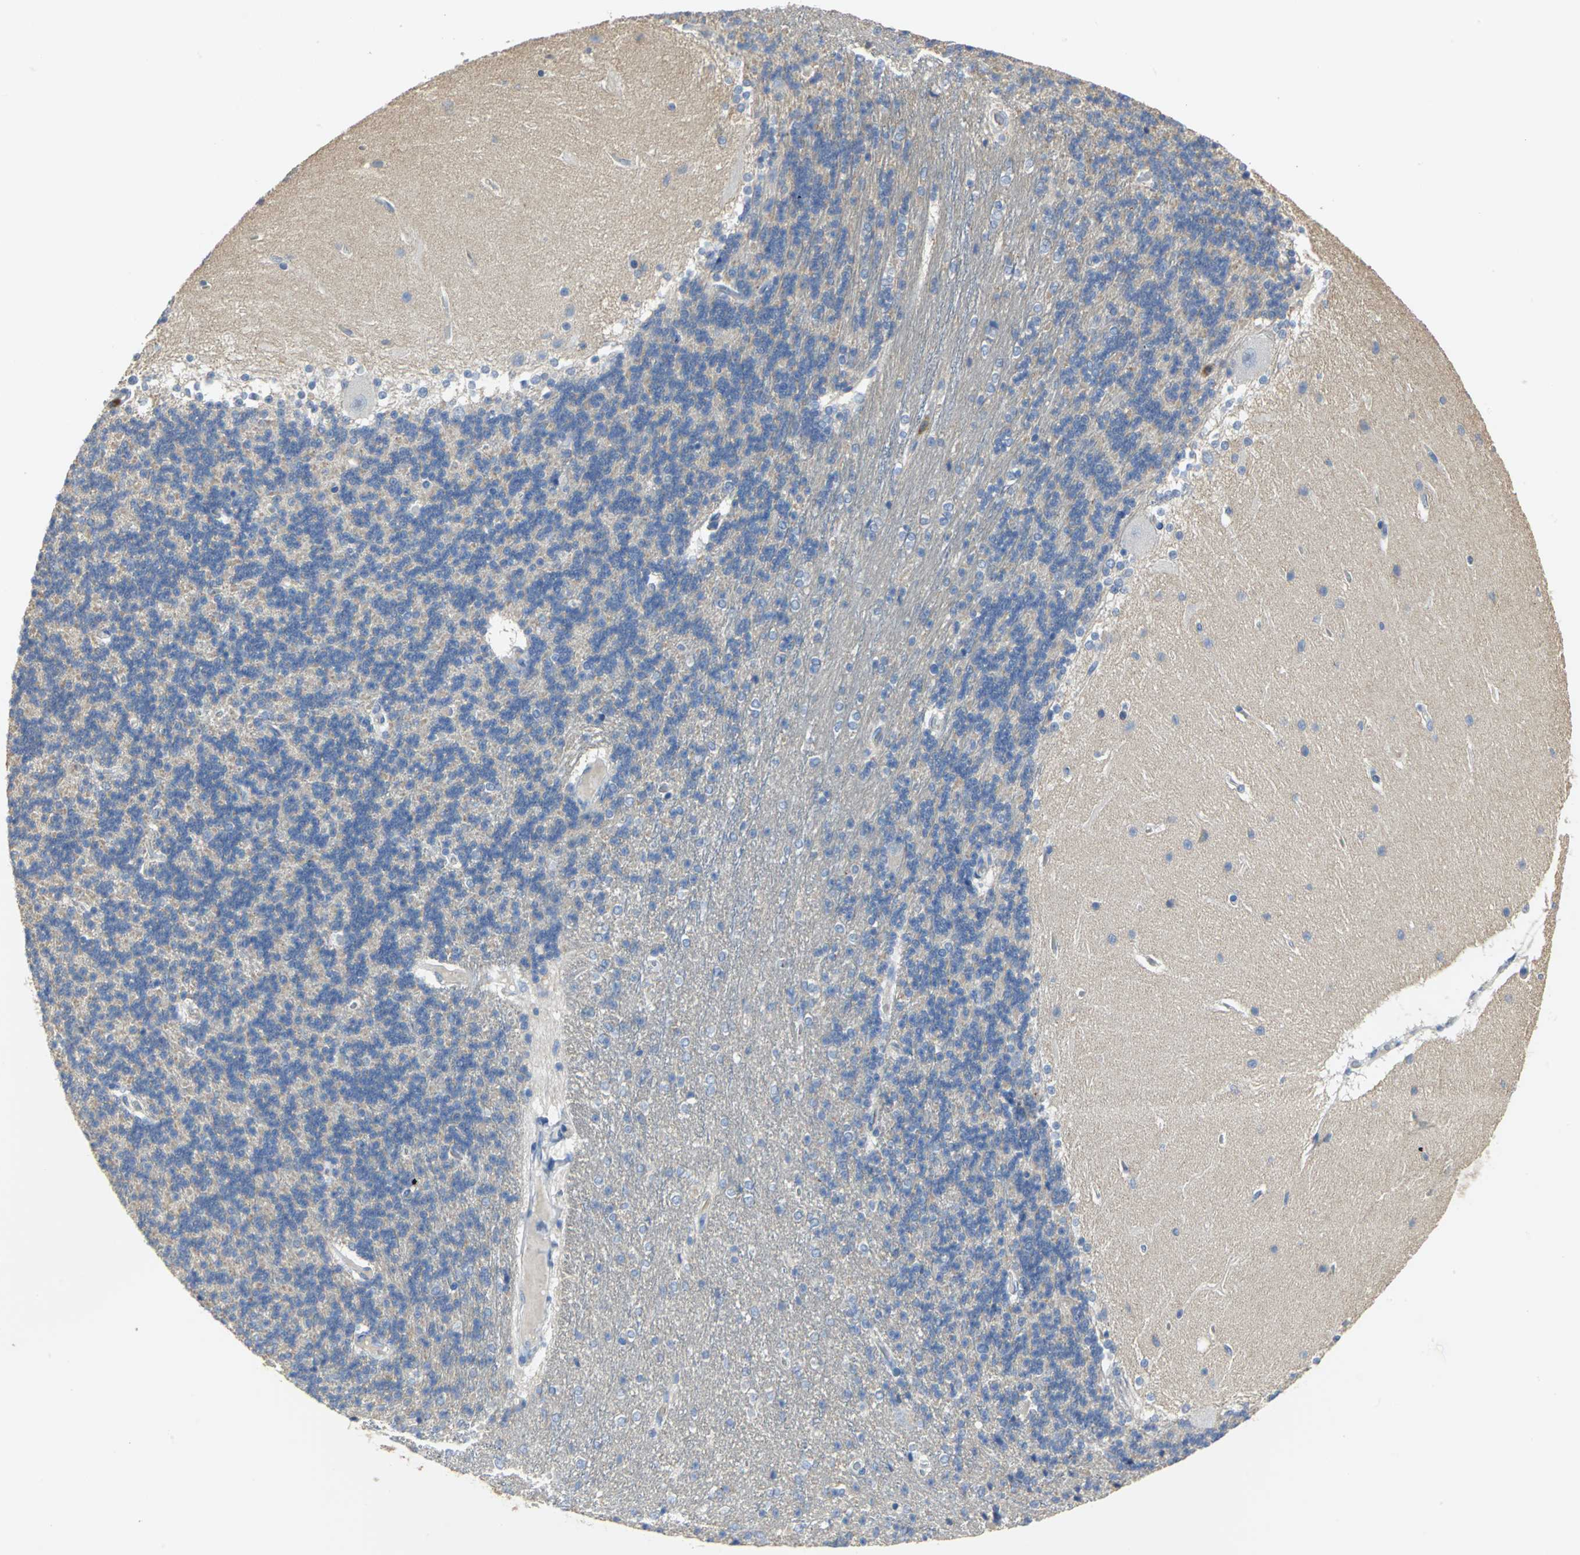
{"staining": {"intensity": "negative", "quantity": "none", "location": "none"}, "tissue": "cerebellum", "cell_type": "Cells in granular layer", "image_type": "normal", "snomed": [{"axis": "morphology", "description": "Normal tissue, NOS"}, {"axis": "topography", "description": "Cerebellum"}], "caption": "IHC photomicrograph of unremarkable cerebellum: human cerebellum stained with DAB (3,3'-diaminobenzidine) exhibits no significant protein staining in cells in granular layer. (DAB immunohistochemistry (IHC) visualized using brightfield microscopy, high magnification).", "gene": "DLGAP5", "patient": {"sex": "female", "age": 54}}